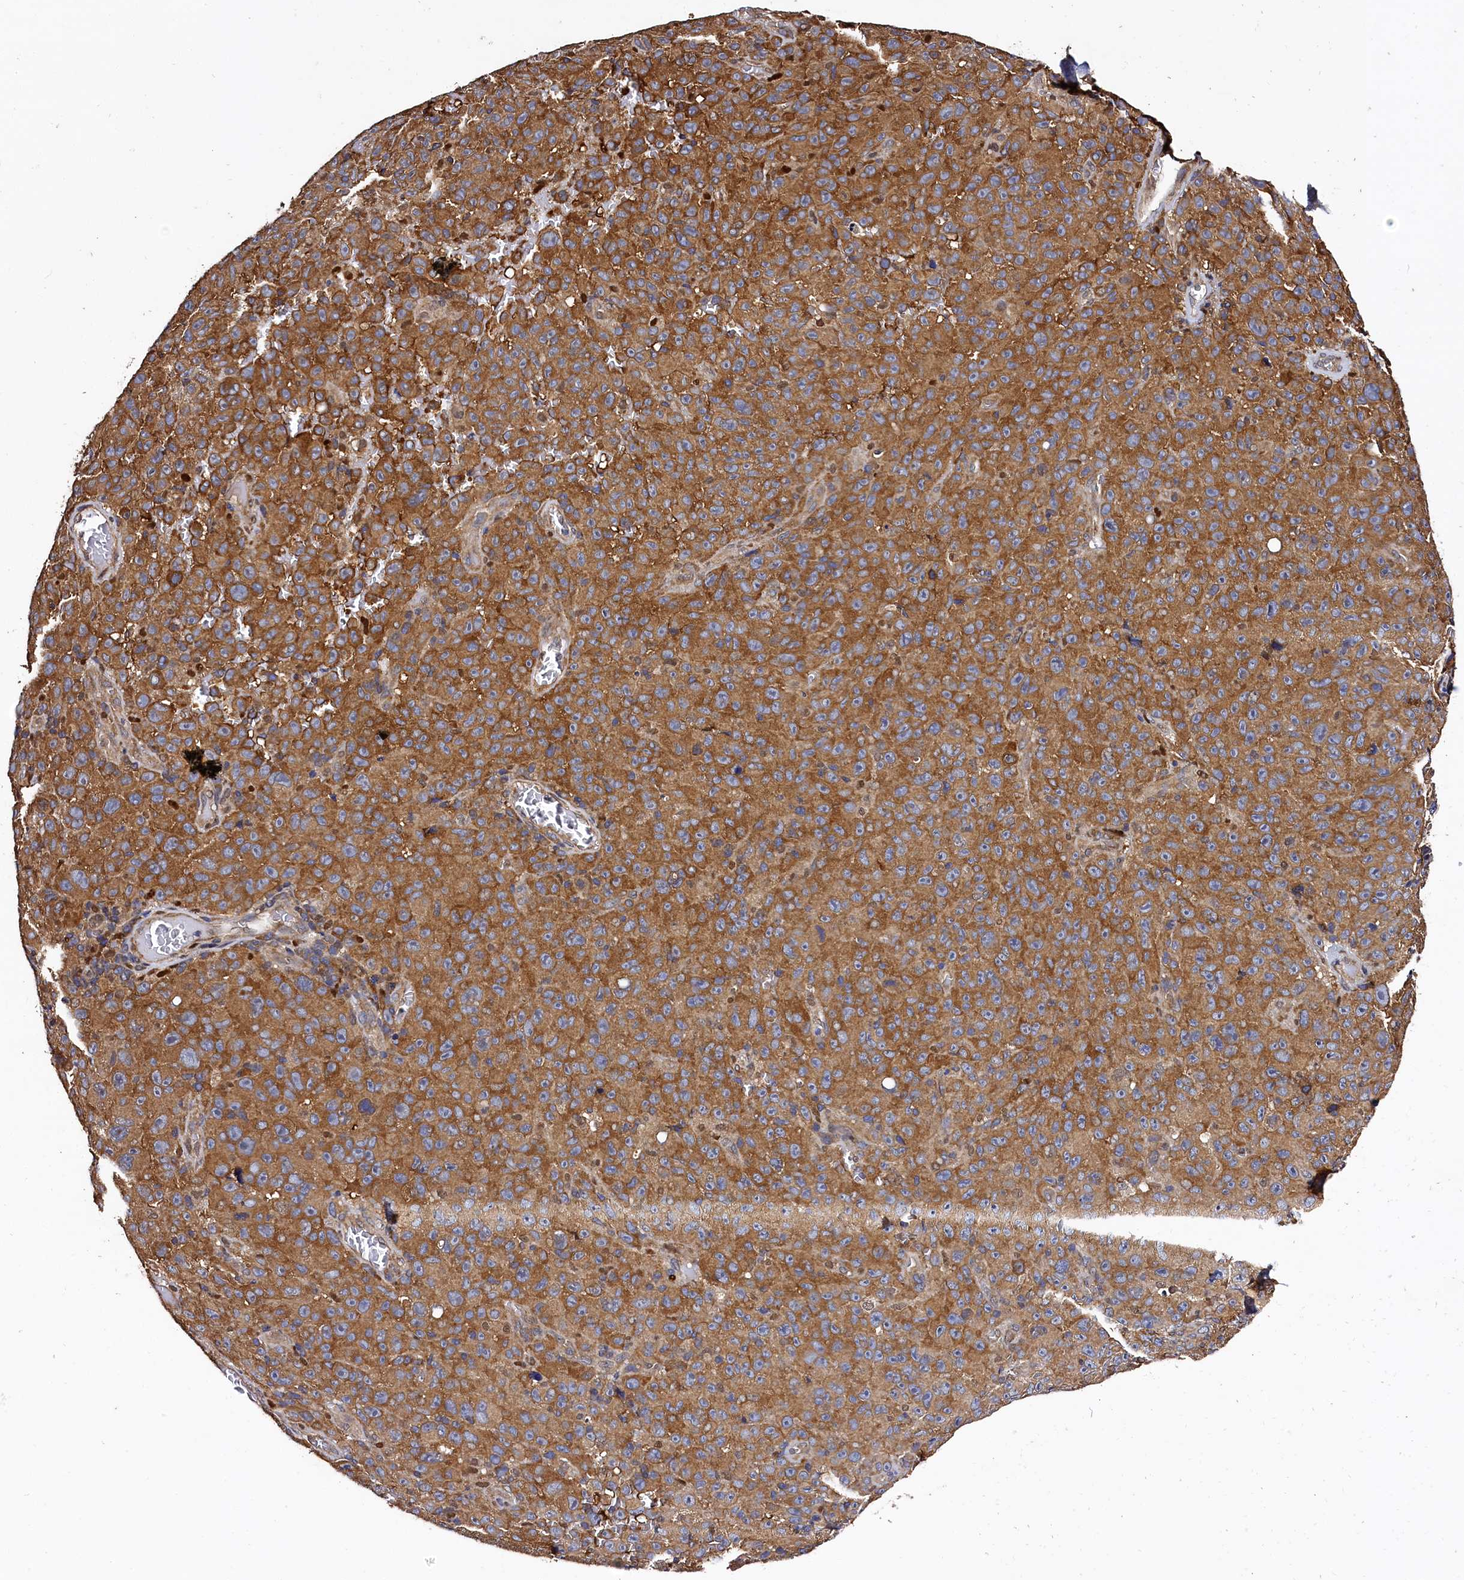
{"staining": {"intensity": "moderate", "quantity": ">75%", "location": "cytoplasmic/membranous"}, "tissue": "melanoma", "cell_type": "Tumor cells", "image_type": "cancer", "snomed": [{"axis": "morphology", "description": "Malignant melanoma, NOS"}, {"axis": "topography", "description": "Skin"}], "caption": "Immunohistochemical staining of human malignant melanoma reveals medium levels of moderate cytoplasmic/membranous staining in about >75% of tumor cells.", "gene": "KLC2", "patient": {"sex": "female", "age": 82}}